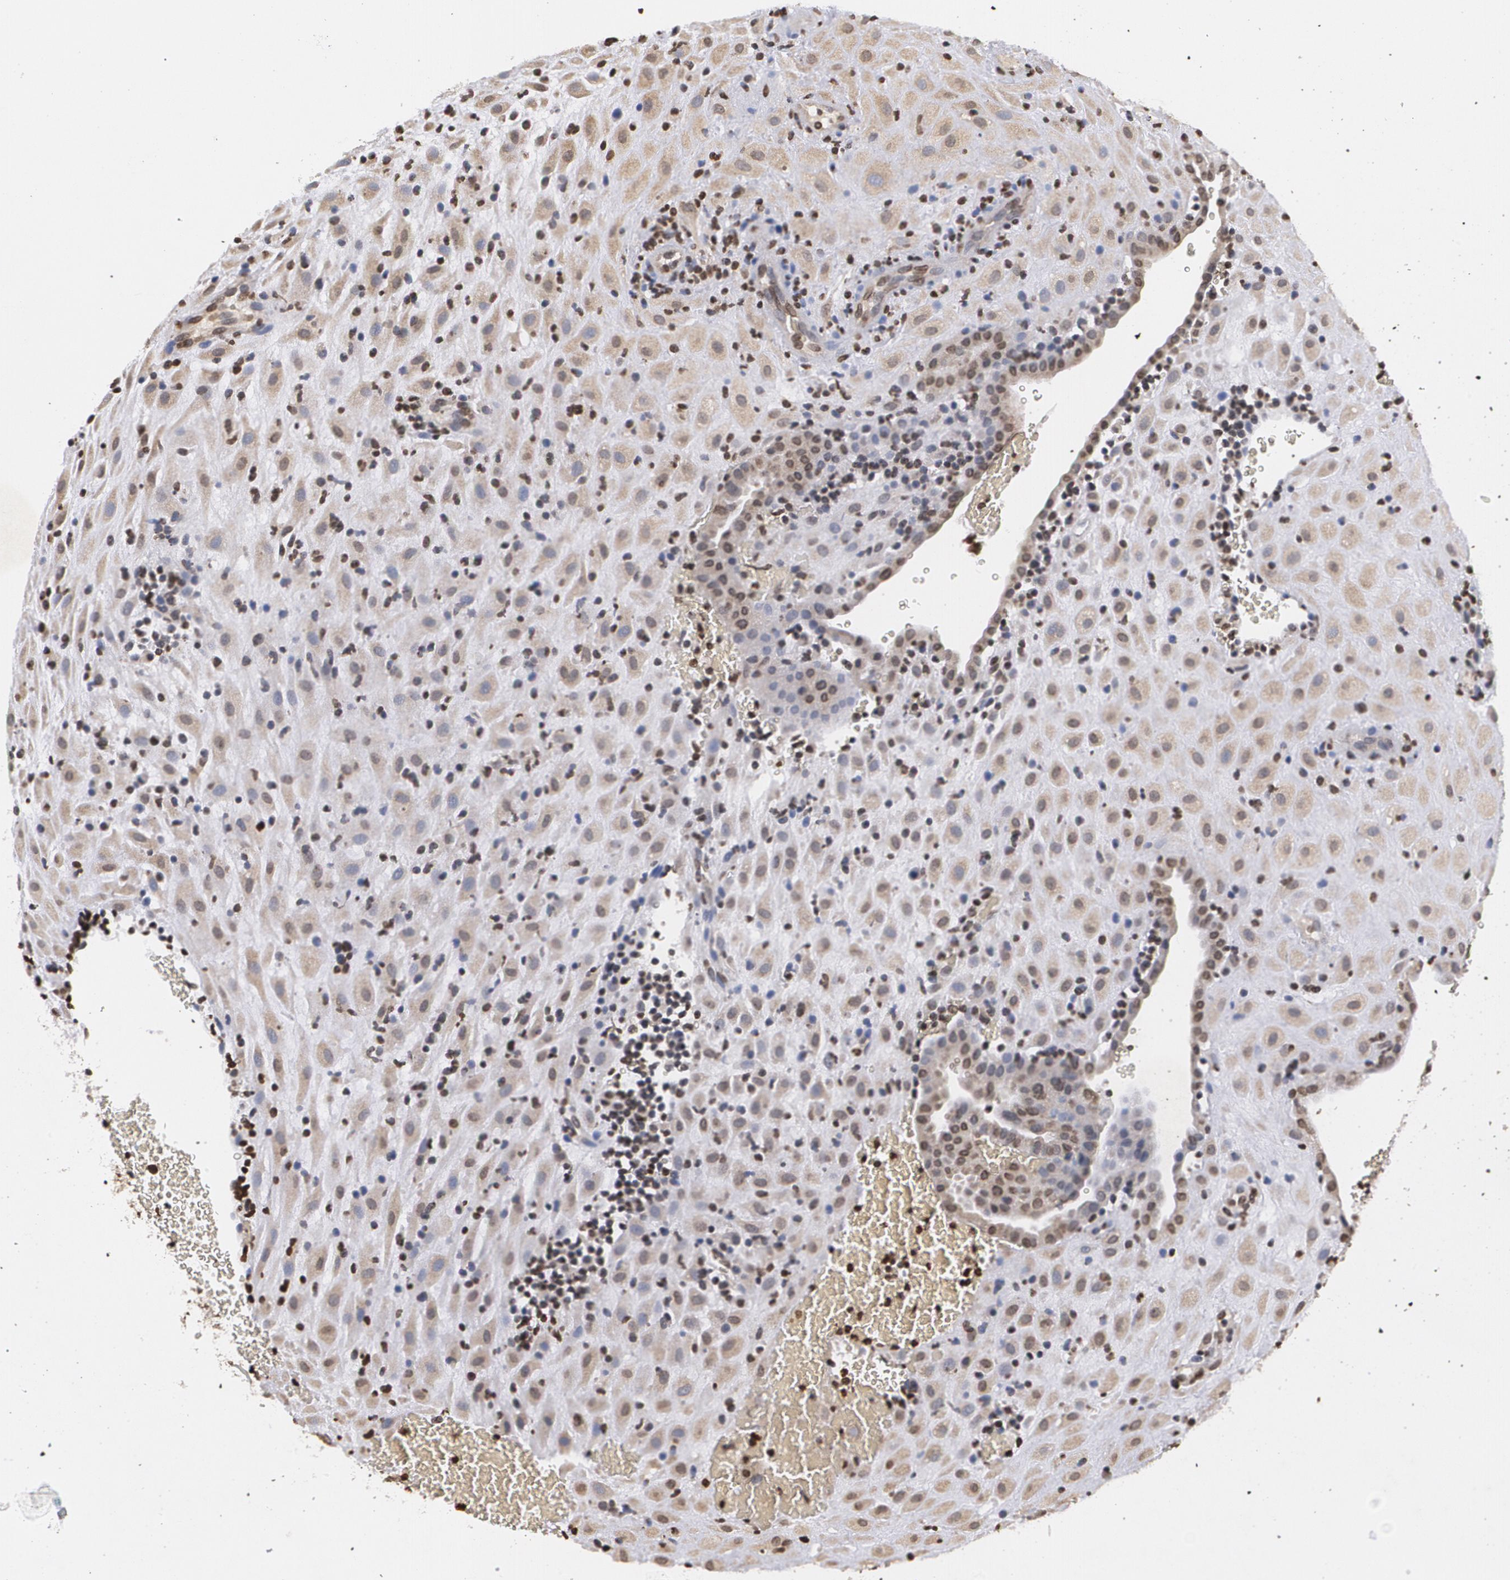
{"staining": {"intensity": "moderate", "quantity": "25%-75%", "location": "cytoplasmic/membranous"}, "tissue": "placenta", "cell_type": "Decidual cells", "image_type": "normal", "snomed": [{"axis": "morphology", "description": "Normal tissue, NOS"}, {"axis": "topography", "description": "Placenta"}], "caption": "High-magnification brightfield microscopy of unremarkable placenta stained with DAB (brown) and counterstained with hematoxylin (blue). decidual cells exhibit moderate cytoplasmic/membranous staining is present in about25%-75% of cells.", "gene": "MVP", "patient": {"sex": "female", "age": 19}}